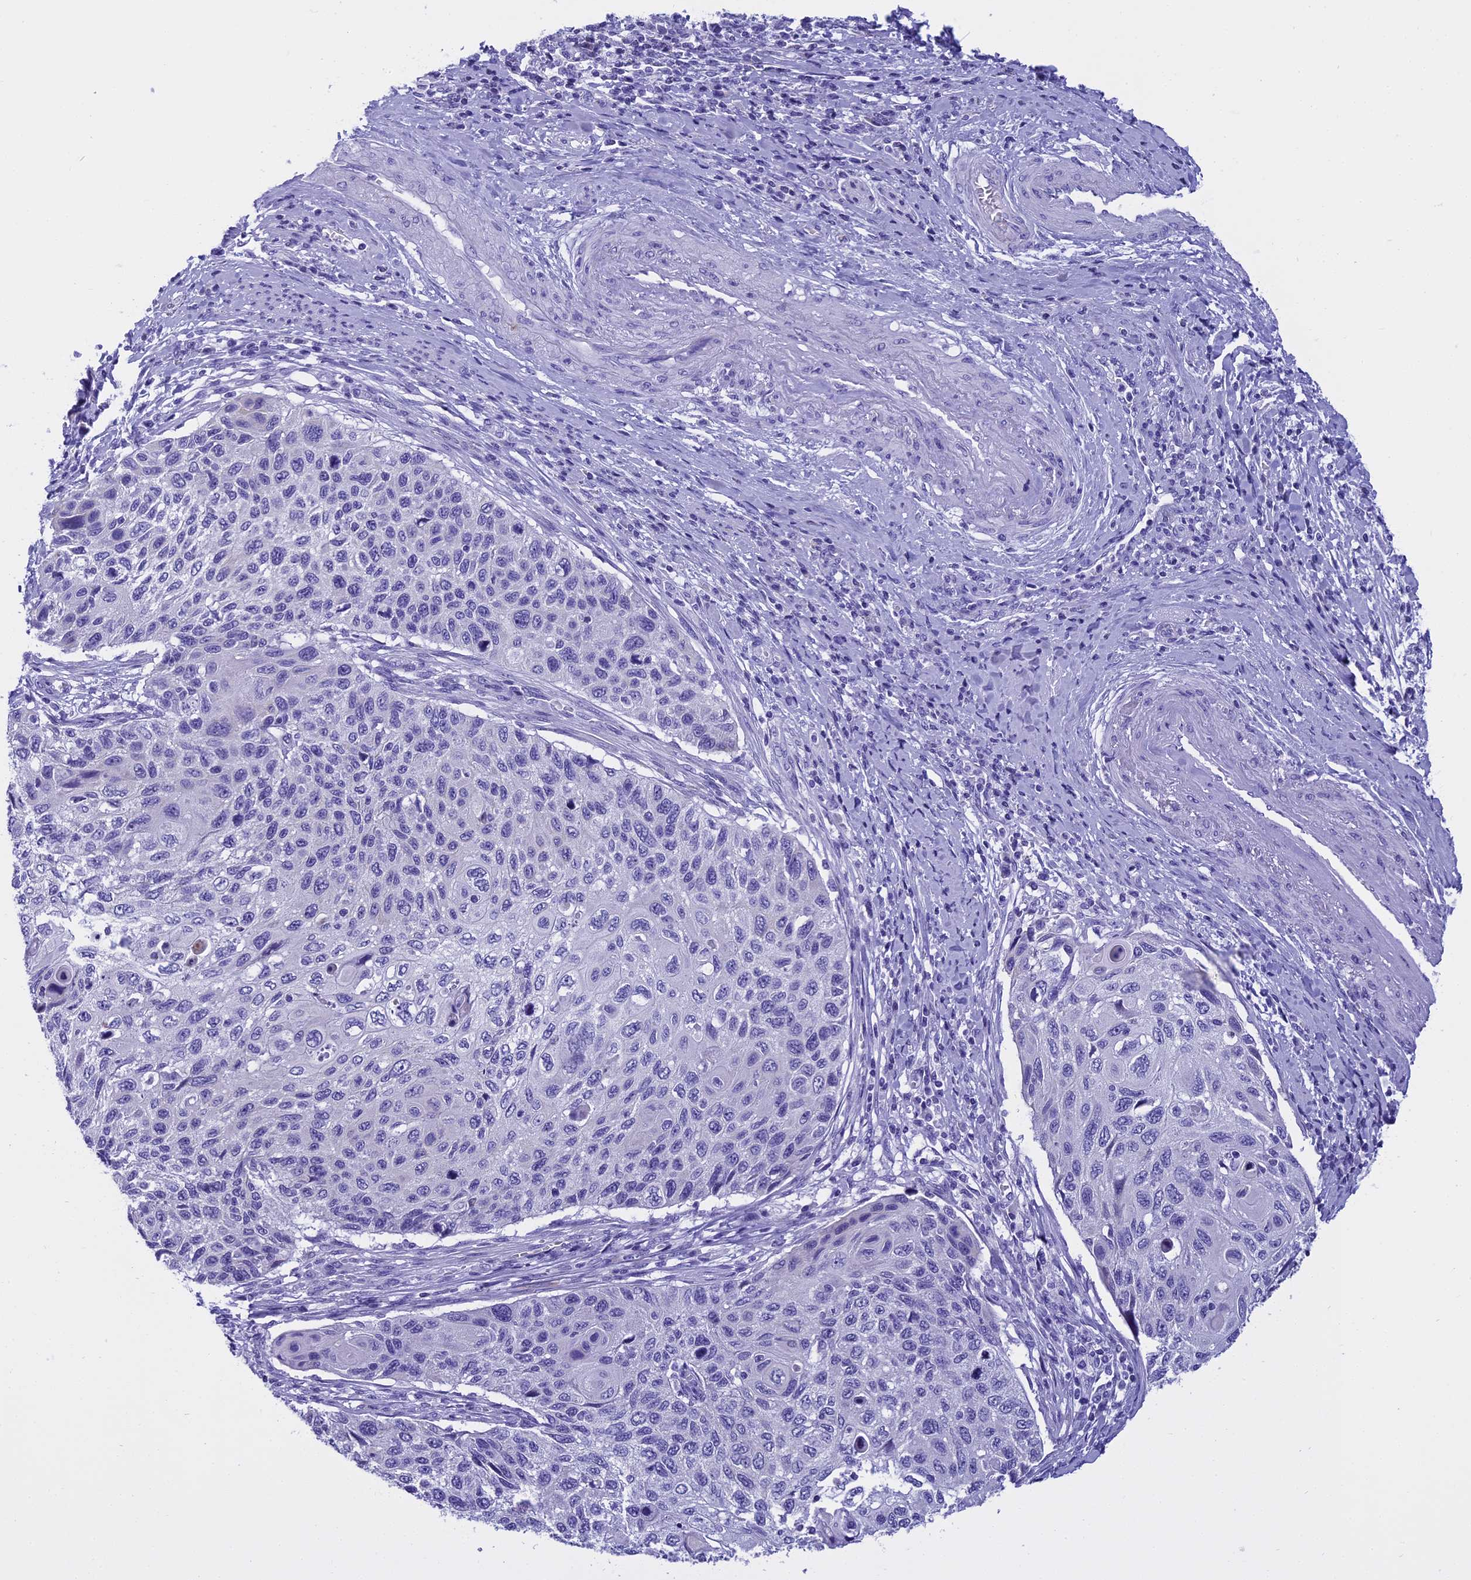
{"staining": {"intensity": "negative", "quantity": "none", "location": "none"}, "tissue": "cervical cancer", "cell_type": "Tumor cells", "image_type": "cancer", "snomed": [{"axis": "morphology", "description": "Squamous cell carcinoma, NOS"}, {"axis": "topography", "description": "Cervix"}], "caption": "Human cervical cancer stained for a protein using IHC shows no staining in tumor cells.", "gene": "KCTD14", "patient": {"sex": "female", "age": 70}}